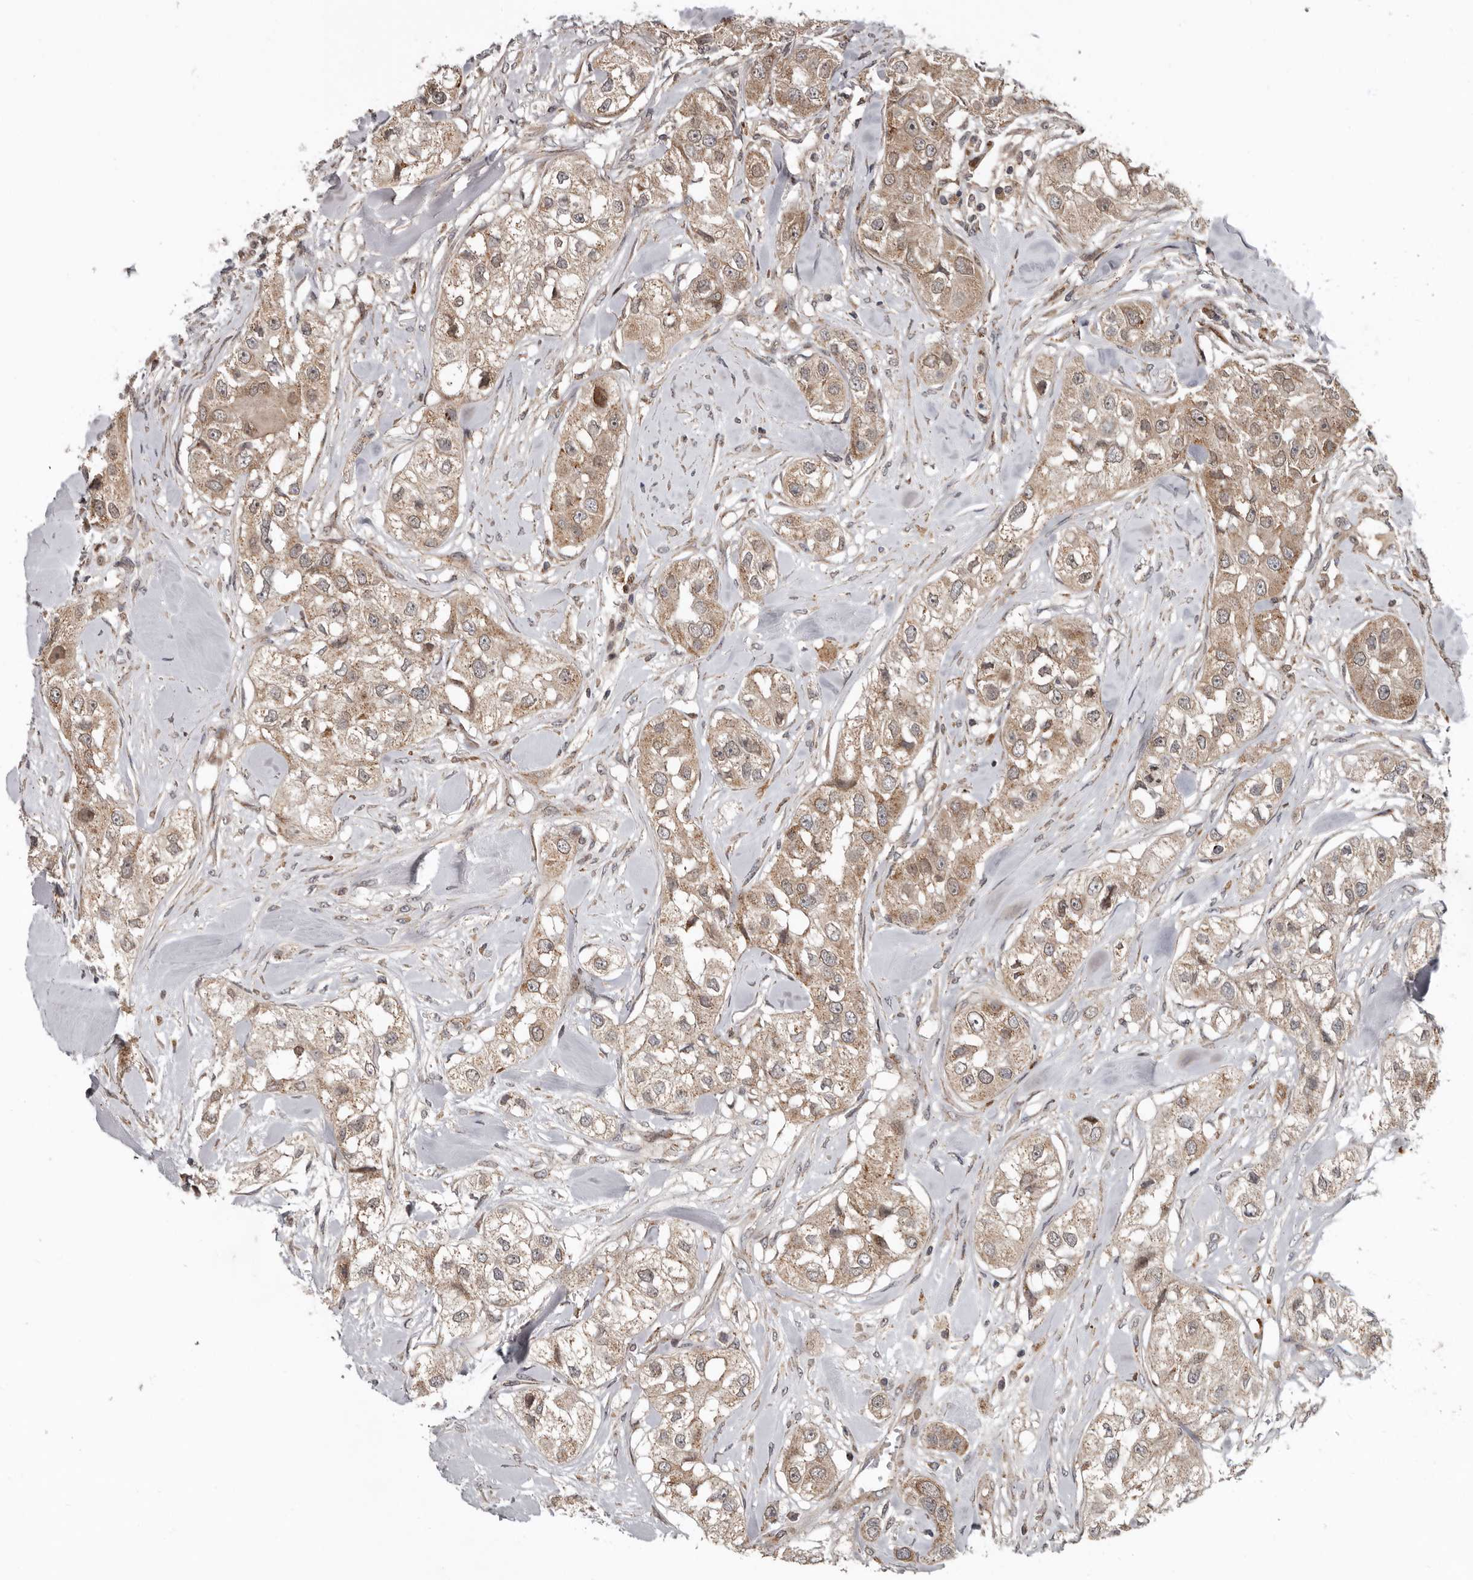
{"staining": {"intensity": "moderate", "quantity": ">75%", "location": "cytoplasmic/membranous"}, "tissue": "head and neck cancer", "cell_type": "Tumor cells", "image_type": "cancer", "snomed": [{"axis": "morphology", "description": "Normal tissue, NOS"}, {"axis": "morphology", "description": "Squamous cell carcinoma, NOS"}, {"axis": "topography", "description": "Skeletal muscle"}, {"axis": "topography", "description": "Head-Neck"}], "caption": "Immunohistochemical staining of human head and neck cancer exhibits medium levels of moderate cytoplasmic/membranous protein expression in about >75% of tumor cells. Ihc stains the protein of interest in brown and the nuclei are stained blue.", "gene": "FGFR4", "patient": {"sex": "male", "age": 51}}